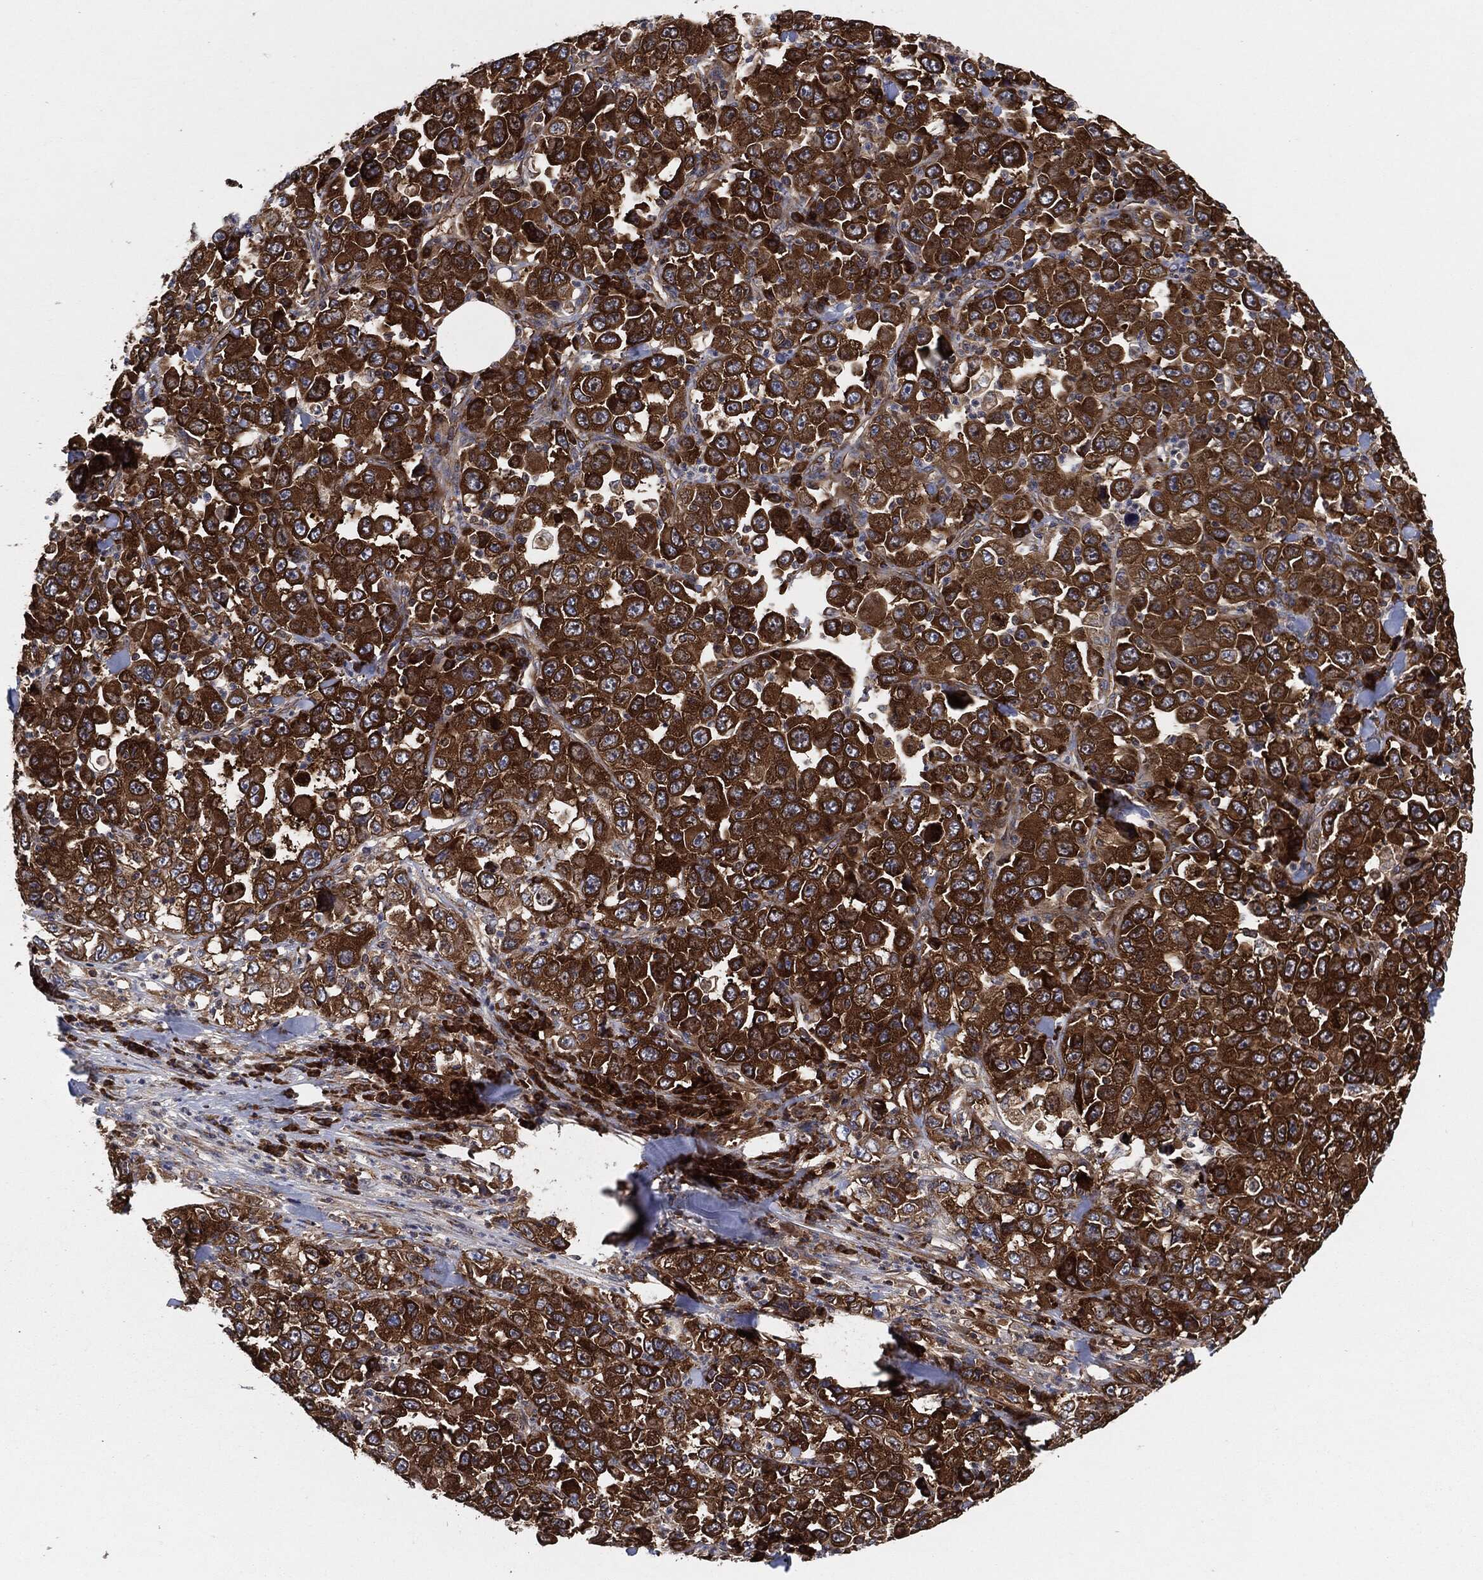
{"staining": {"intensity": "strong", "quantity": ">75%", "location": "cytoplasmic/membranous"}, "tissue": "stomach cancer", "cell_type": "Tumor cells", "image_type": "cancer", "snomed": [{"axis": "morphology", "description": "Normal tissue, NOS"}, {"axis": "morphology", "description": "Adenocarcinoma, NOS"}, {"axis": "topography", "description": "Stomach, upper"}, {"axis": "topography", "description": "Stomach"}], "caption": "Adenocarcinoma (stomach) stained for a protein (brown) shows strong cytoplasmic/membranous positive staining in about >75% of tumor cells.", "gene": "EIF2S2", "patient": {"sex": "male", "age": 59}}